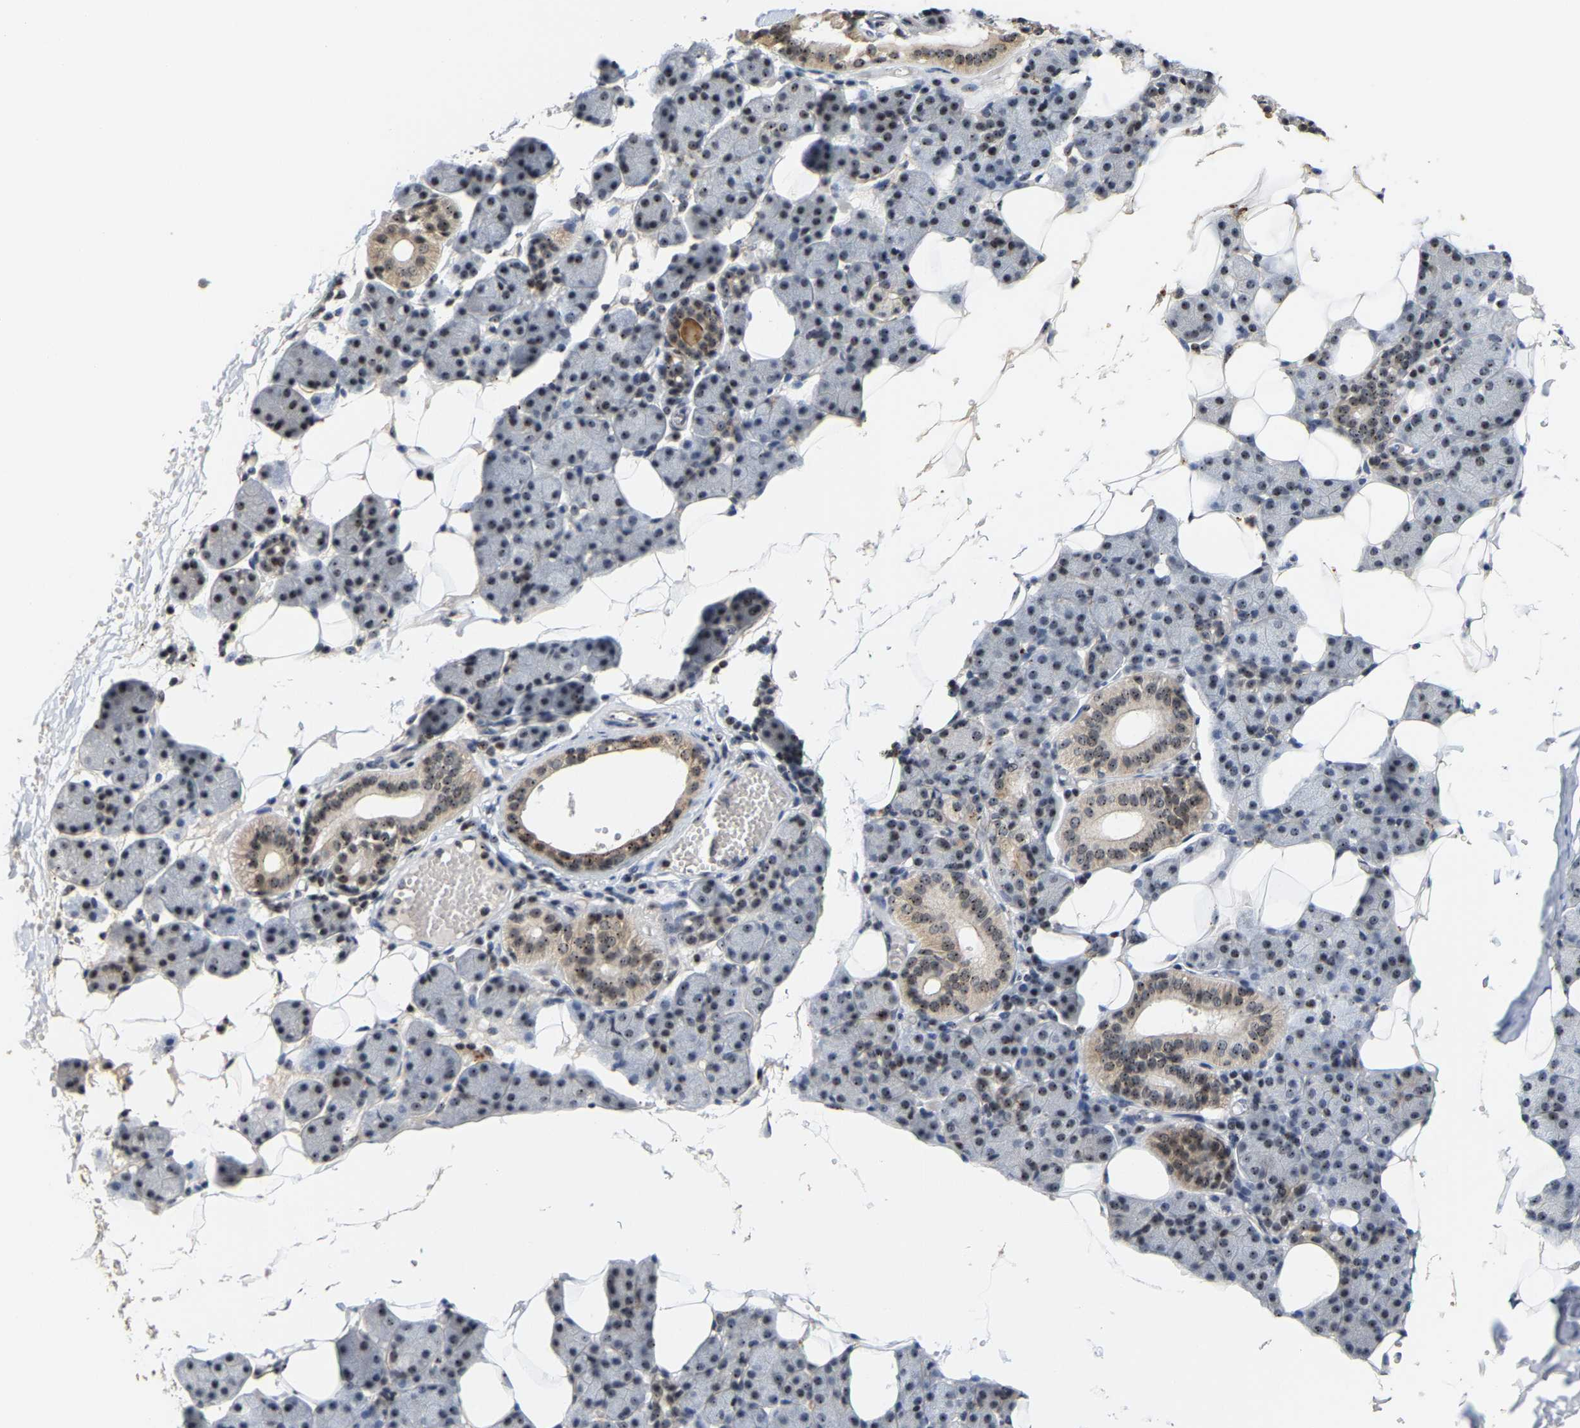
{"staining": {"intensity": "moderate", "quantity": "25%-75%", "location": "nuclear"}, "tissue": "salivary gland", "cell_type": "Glandular cells", "image_type": "normal", "snomed": [{"axis": "morphology", "description": "Normal tissue, NOS"}, {"axis": "topography", "description": "Salivary gland"}], "caption": "DAB (3,3'-diaminobenzidine) immunohistochemical staining of unremarkable human salivary gland shows moderate nuclear protein expression in about 25%-75% of glandular cells.", "gene": "NOP58", "patient": {"sex": "female", "age": 33}}